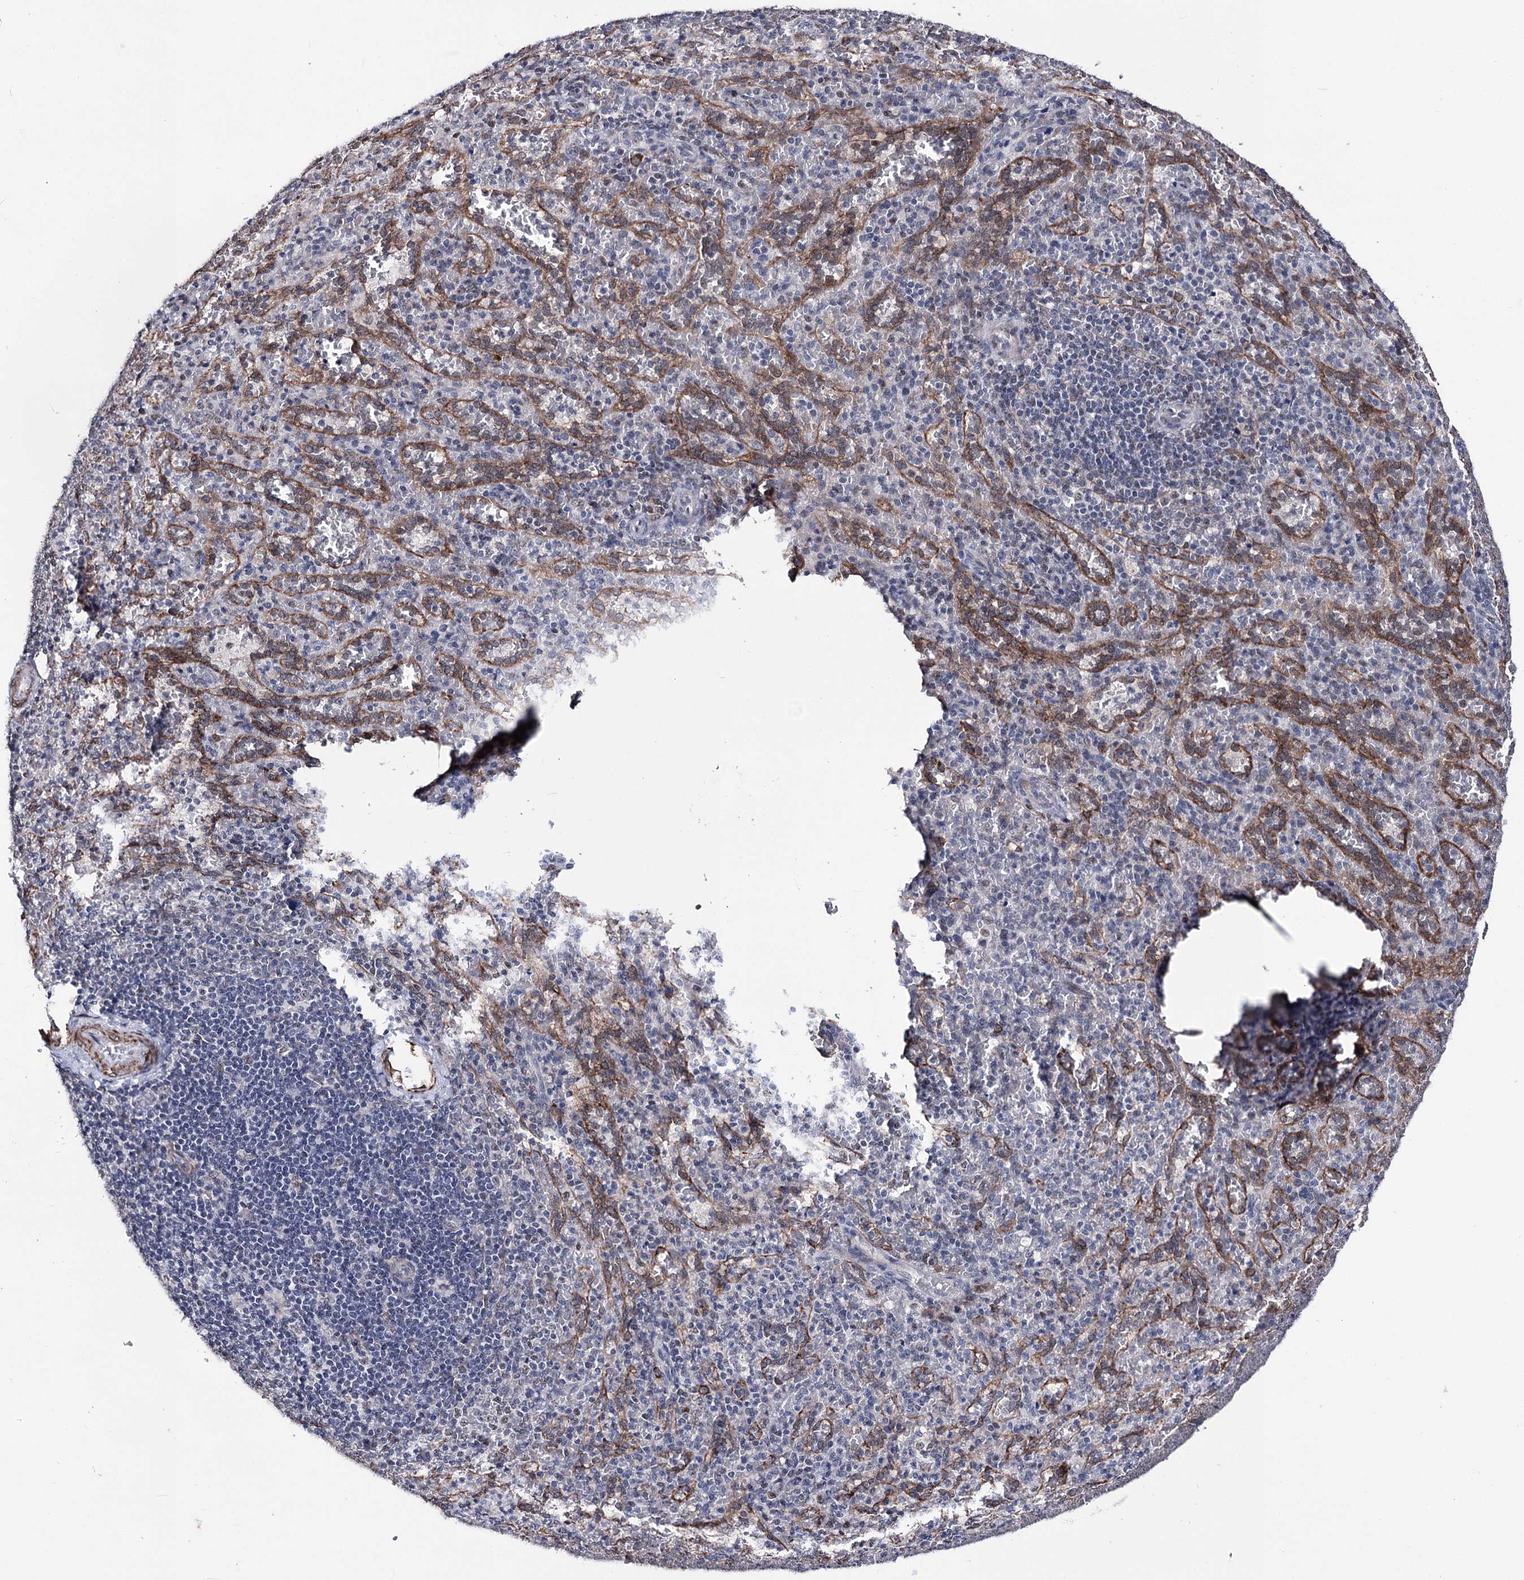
{"staining": {"intensity": "weak", "quantity": "<25%", "location": "nuclear"}, "tissue": "spleen", "cell_type": "Cells in red pulp", "image_type": "normal", "snomed": [{"axis": "morphology", "description": "Normal tissue, NOS"}, {"axis": "topography", "description": "Spleen"}], "caption": "Human spleen stained for a protein using IHC demonstrates no positivity in cells in red pulp.", "gene": "PPRC1", "patient": {"sex": "female", "age": 21}}